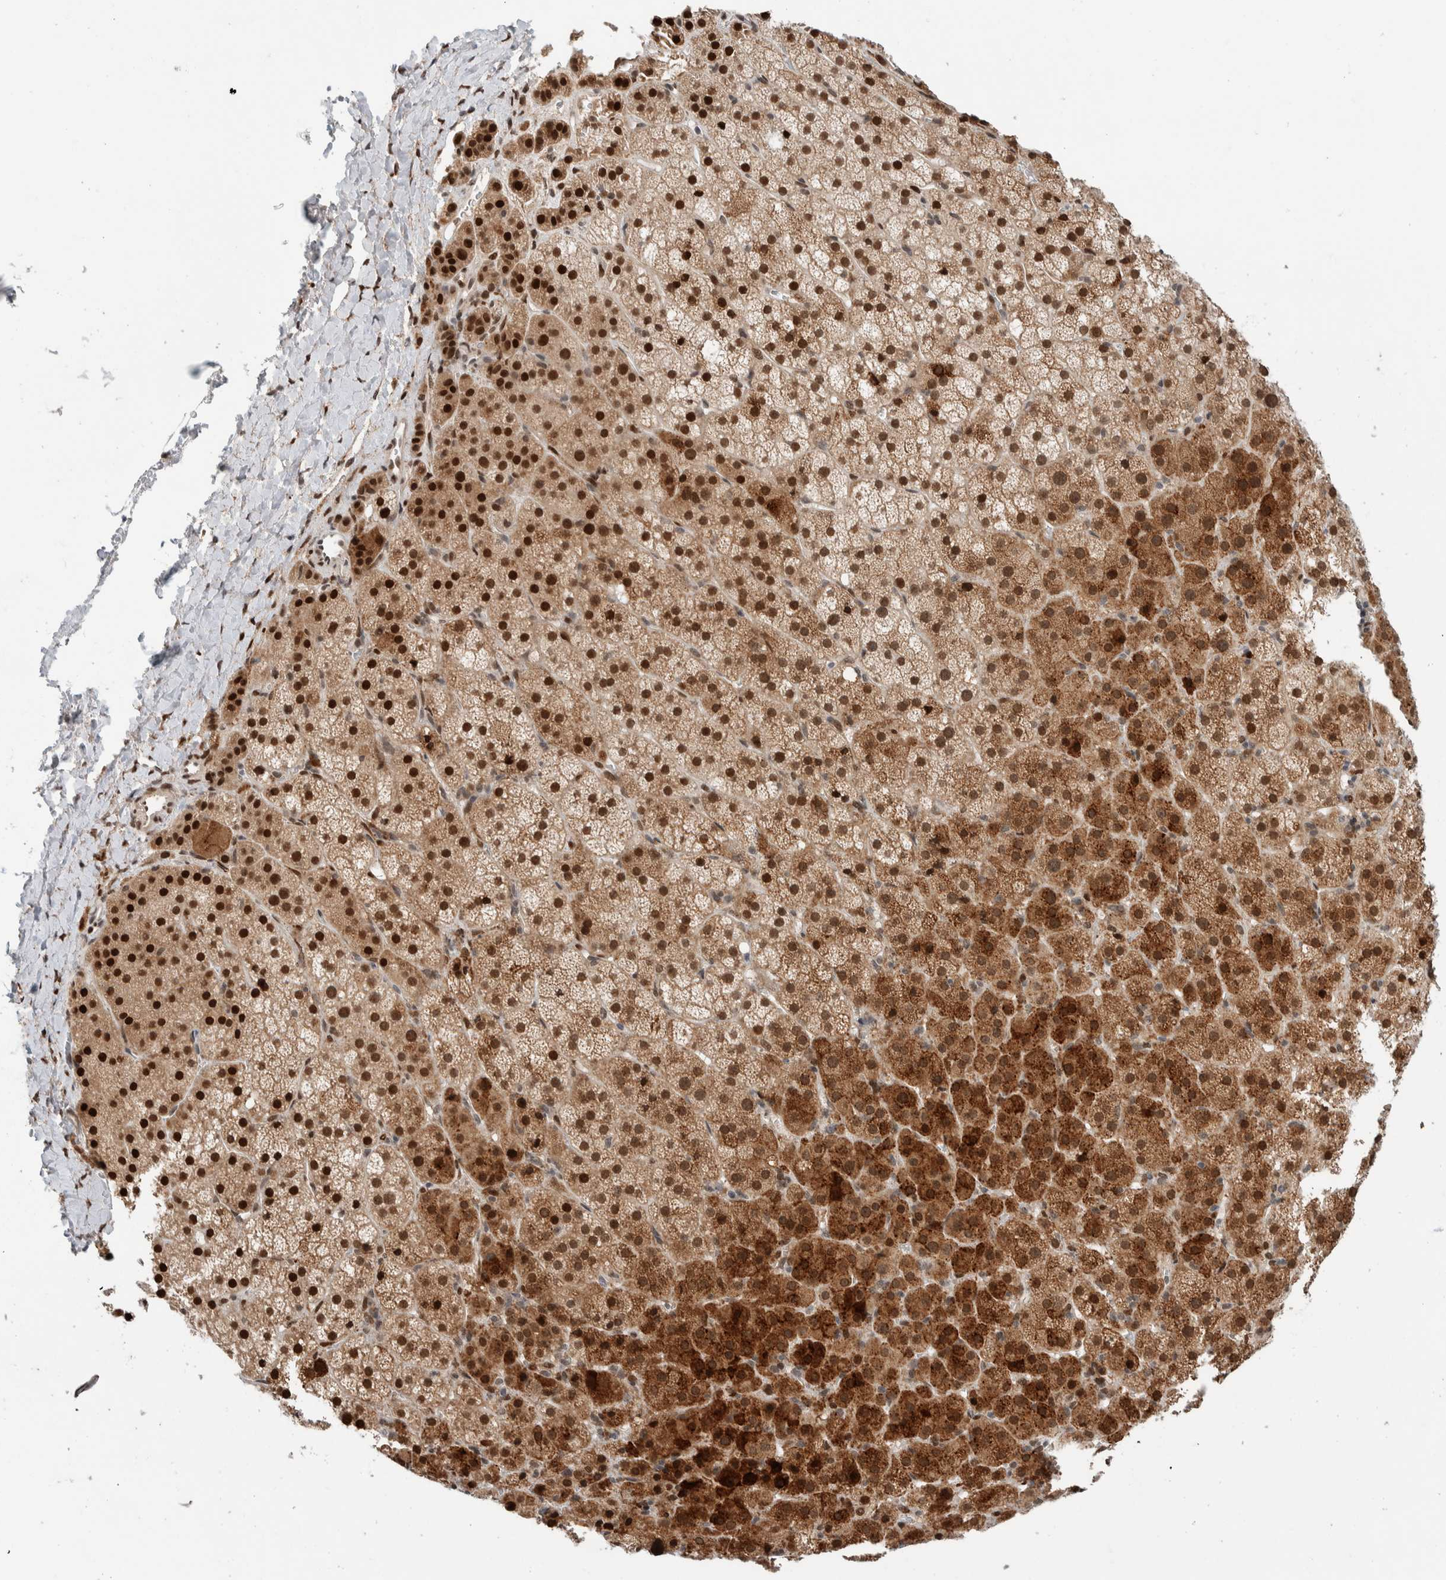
{"staining": {"intensity": "strong", "quantity": ">75%", "location": "cytoplasmic/membranous,nuclear"}, "tissue": "adrenal gland", "cell_type": "Glandular cells", "image_type": "normal", "snomed": [{"axis": "morphology", "description": "Normal tissue, NOS"}, {"axis": "topography", "description": "Adrenal gland"}], "caption": "Adrenal gland stained with a brown dye shows strong cytoplasmic/membranous,nuclear positive positivity in about >75% of glandular cells.", "gene": "TNRC18", "patient": {"sex": "female", "age": 57}}